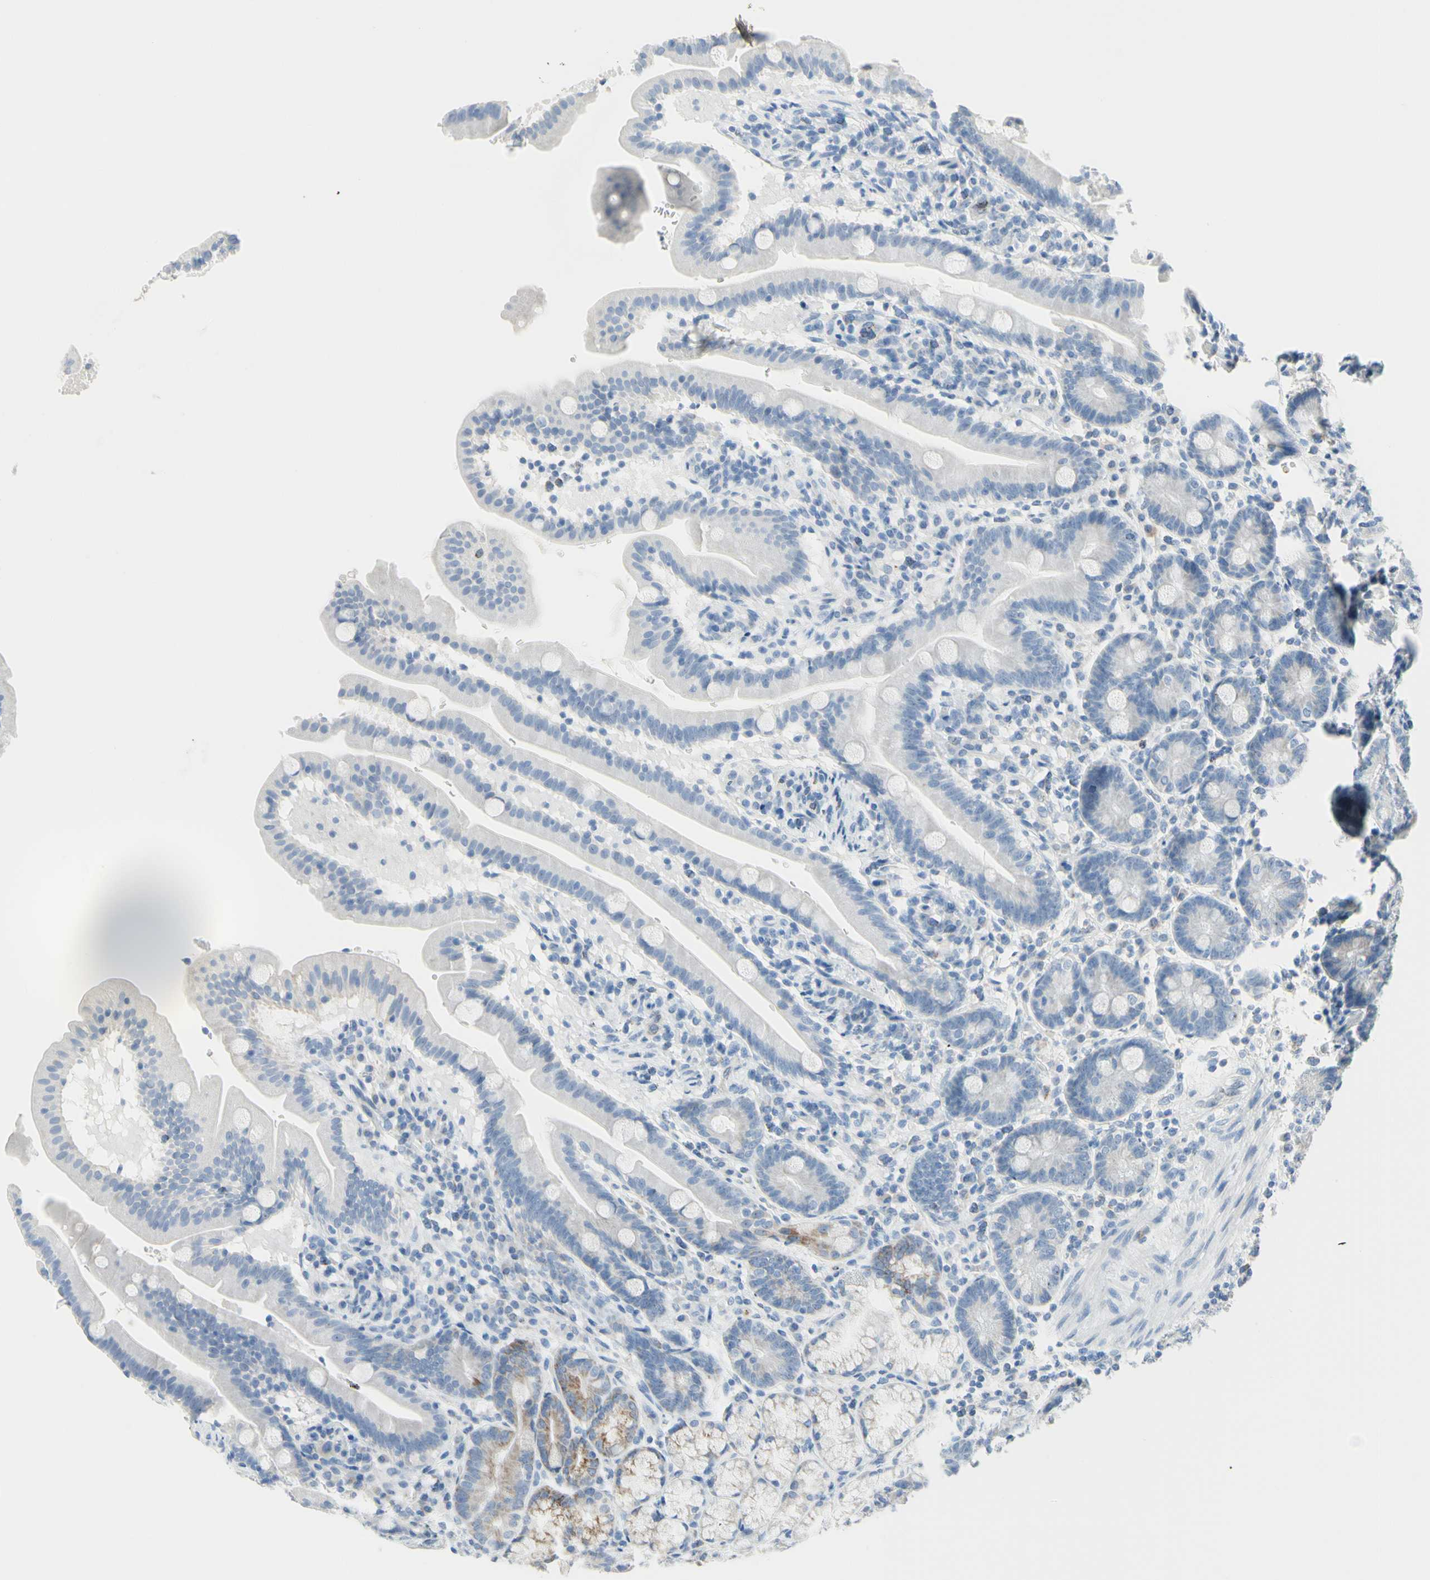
{"staining": {"intensity": "weak", "quantity": "<25%", "location": "cytoplasmic/membranous"}, "tissue": "duodenum", "cell_type": "Glandular cells", "image_type": "normal", "snomed": [{"axis": "morphology", "description": "Normal tissue, NOS"}, {"axis": "topography", "description": "Duodenum"}], "caption": "Immunohistochemistry photomicrograph of unremarkable duodenum: duodenum stained with DAB demonstrates no significant protein staining in glandular cells. The staining is performed using DAB brown chromogen with nuclei counter-stained in using hematoxylin.", "gene": "CYSLTR1", "patient": {"sex": "male", "age": 54}}